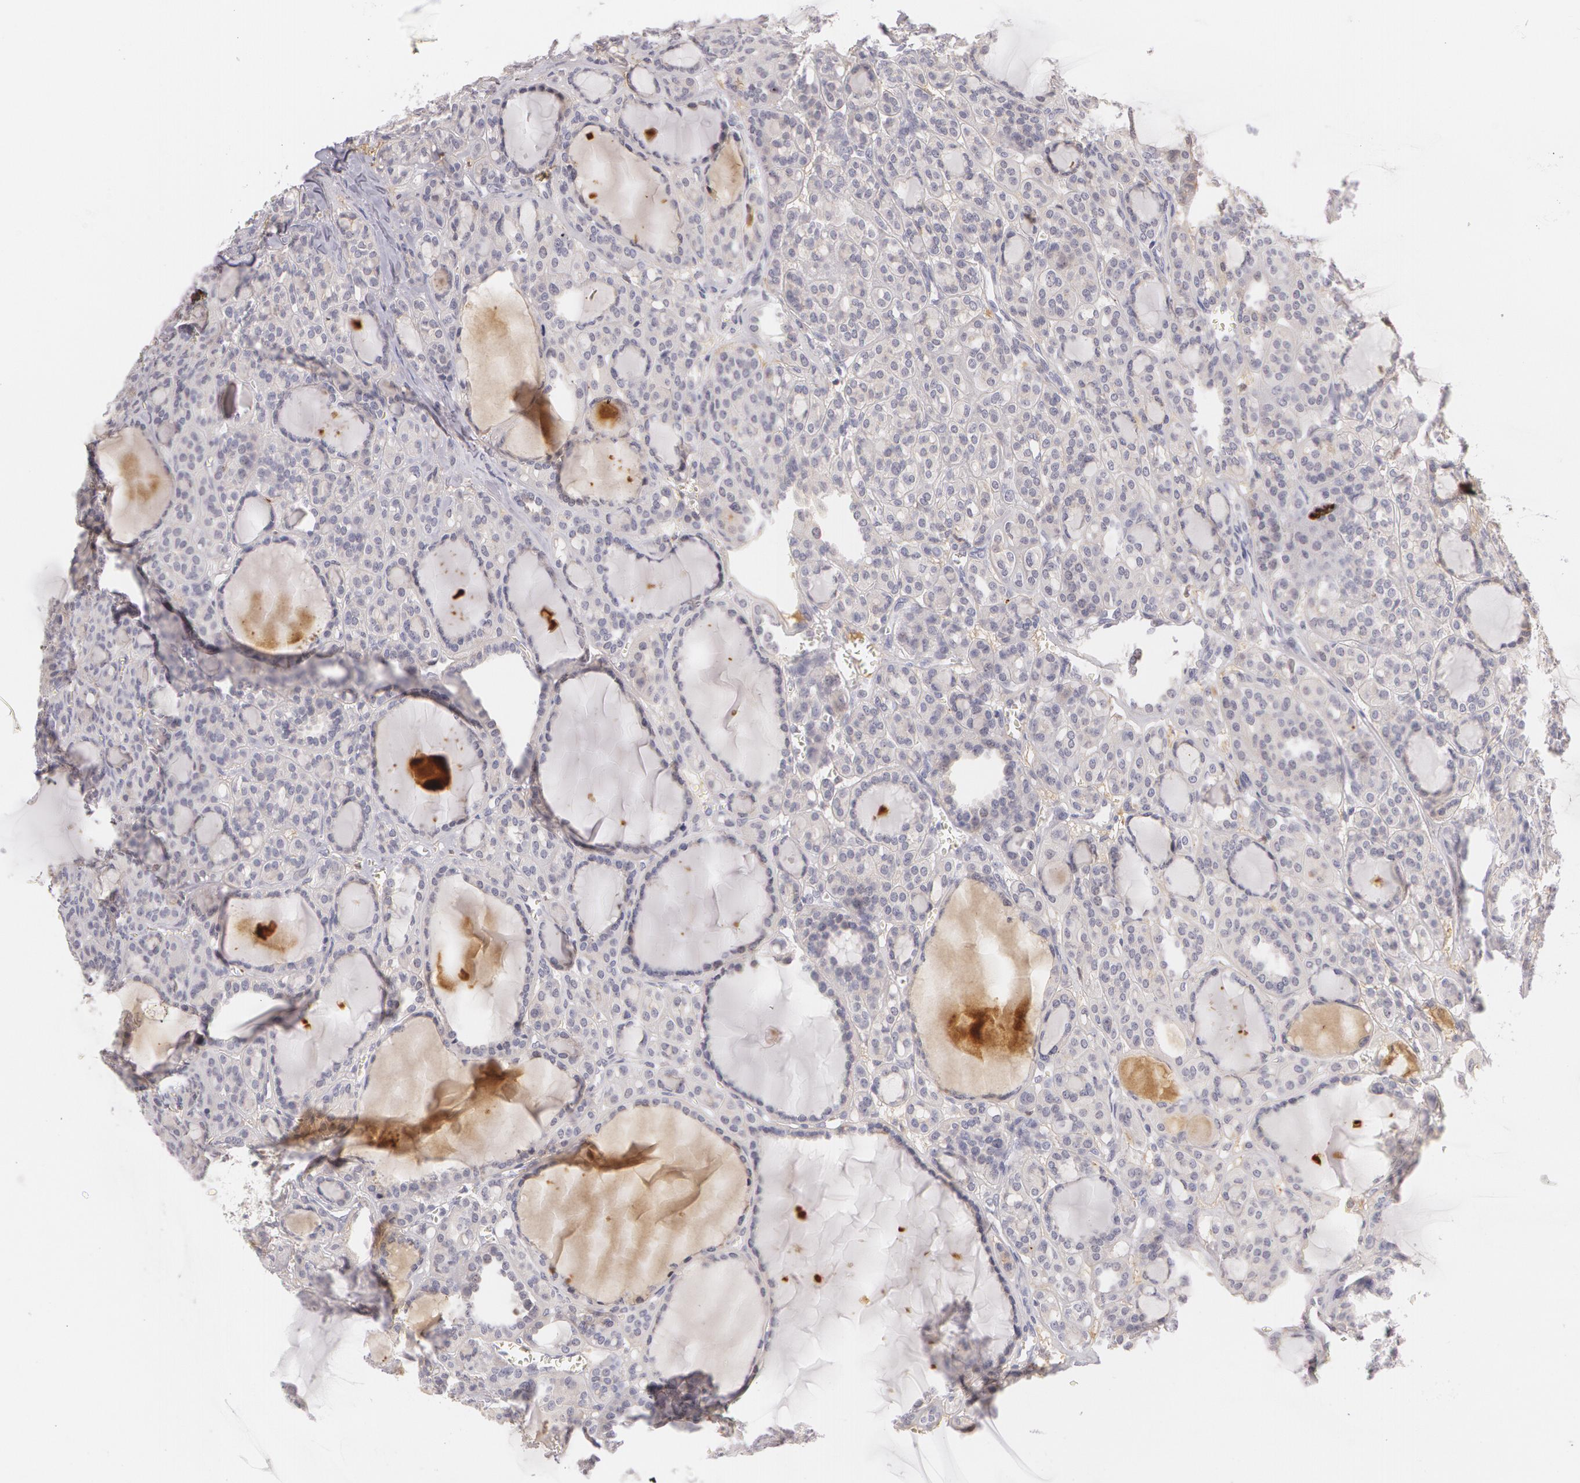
{"staining": {"intensity": "negative", "quantity": "none", "location": "none"}, "tissue": "thyroid cancer", "cell_type": "Tumor cells", "image_type": "cancer", "snomed": [{"axis": "morphology", "description": "Follicular adenoma carcinoma, NOS"}, {"axis": "topography", "description": "Thyroid gland"}], "caption": "An image of thyroid follicular adenoma carcinoma stained for a protein demonstrates no brown staining in tumor cells. (DAB (3,3'-diaminobenzidine) immunohistochemistry (IHC) visualized using brightfield microscopy, high magnification).", "gene": "LBP", "patient": {"sex": "female", "age": 71}}